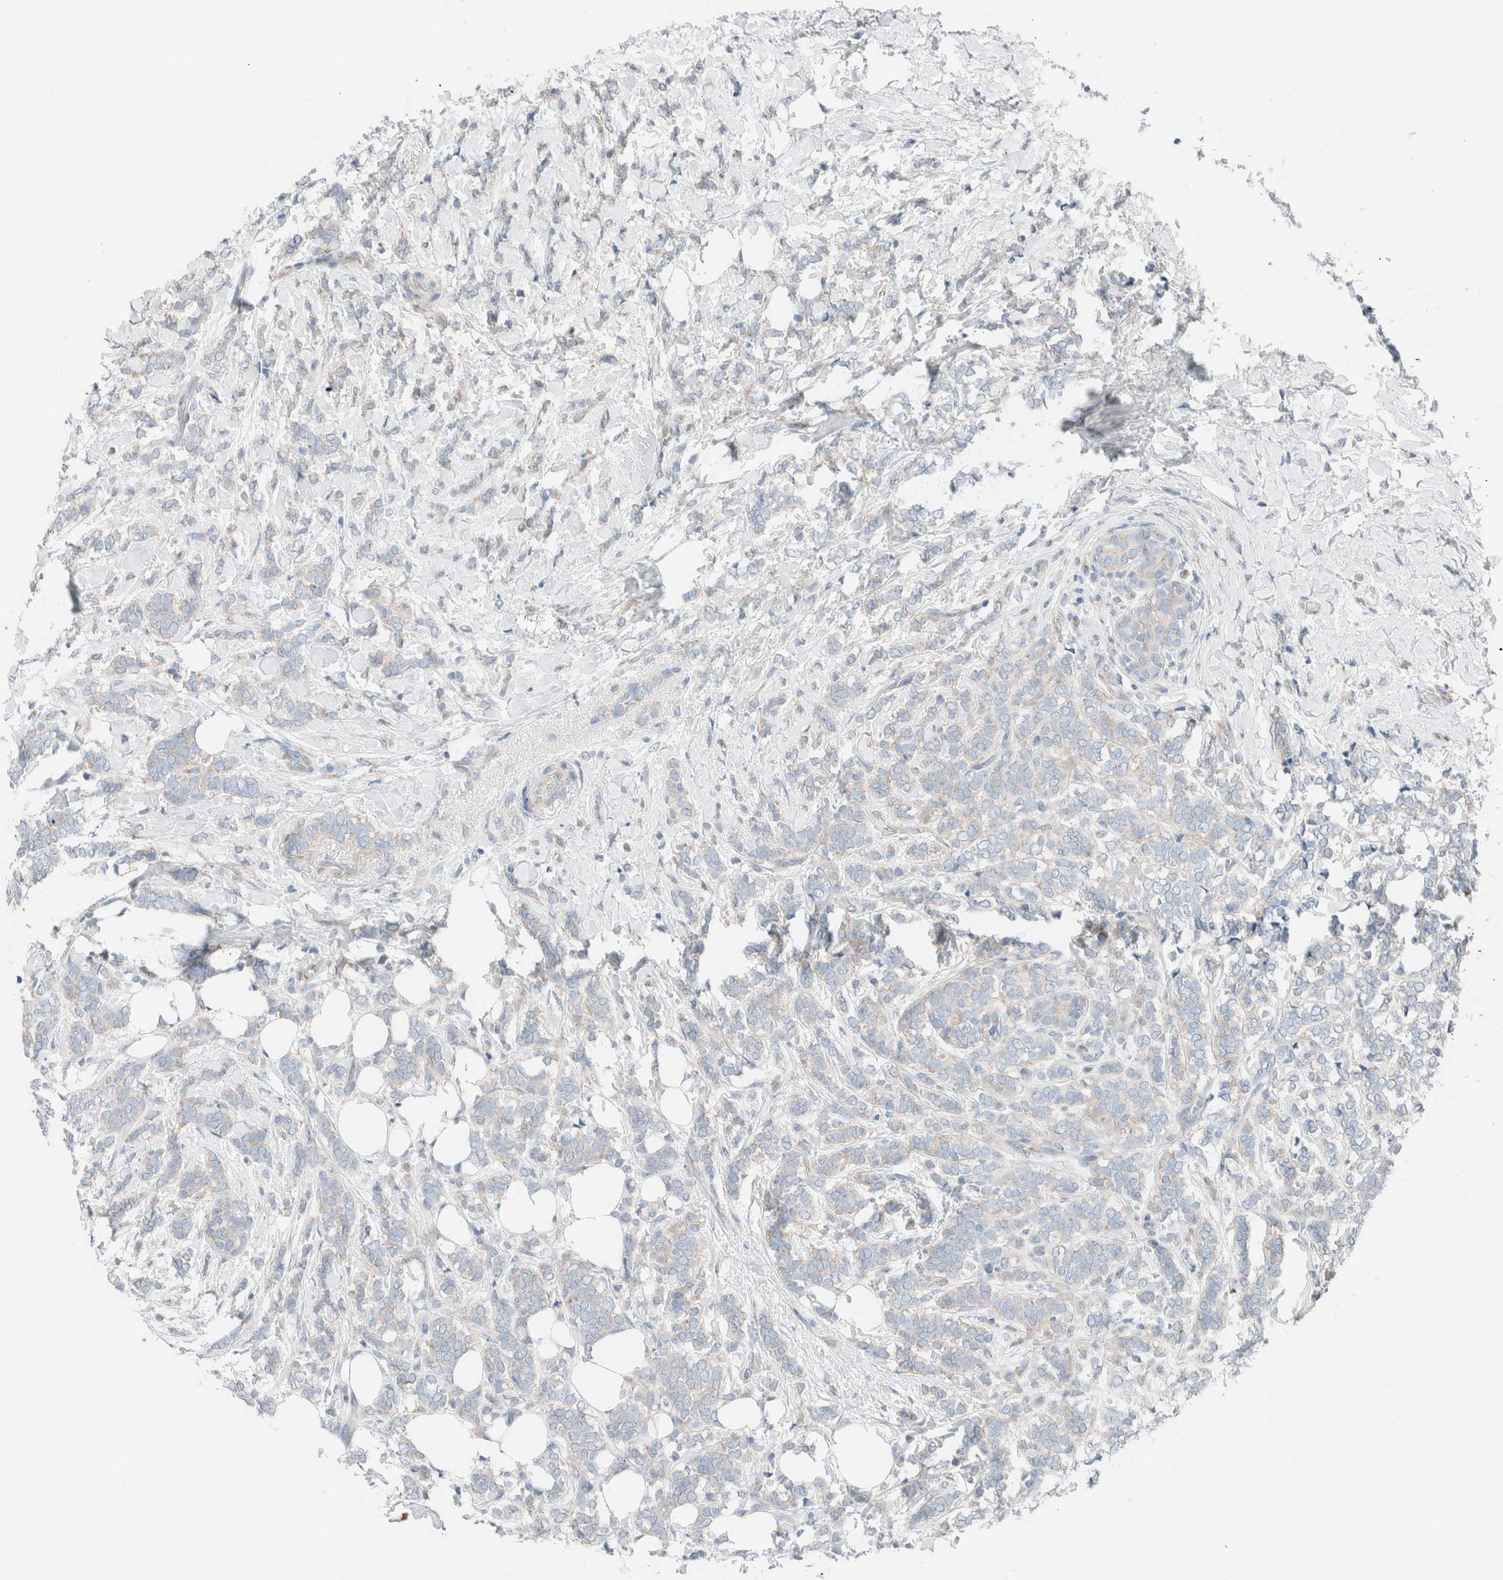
{"staining": {"intensity": "weak", "quantity": "<25%", "location": "cytoplasmic/membranous"}, "tissue": "breast cancer", "cell_type": "Tumor cells", "image_type": "cancer", "snomed": [{"axis": "morphology", "description": "Lobular carcinoma"}, {"axis": "topography", "description": "Breast"}], "caption": "Lobular carcinoma (breast) stained for a protein using IHC shows no positivity tumor cells.", "gene": "CASC3", "patient": {"sex": "female", "age": 50}}